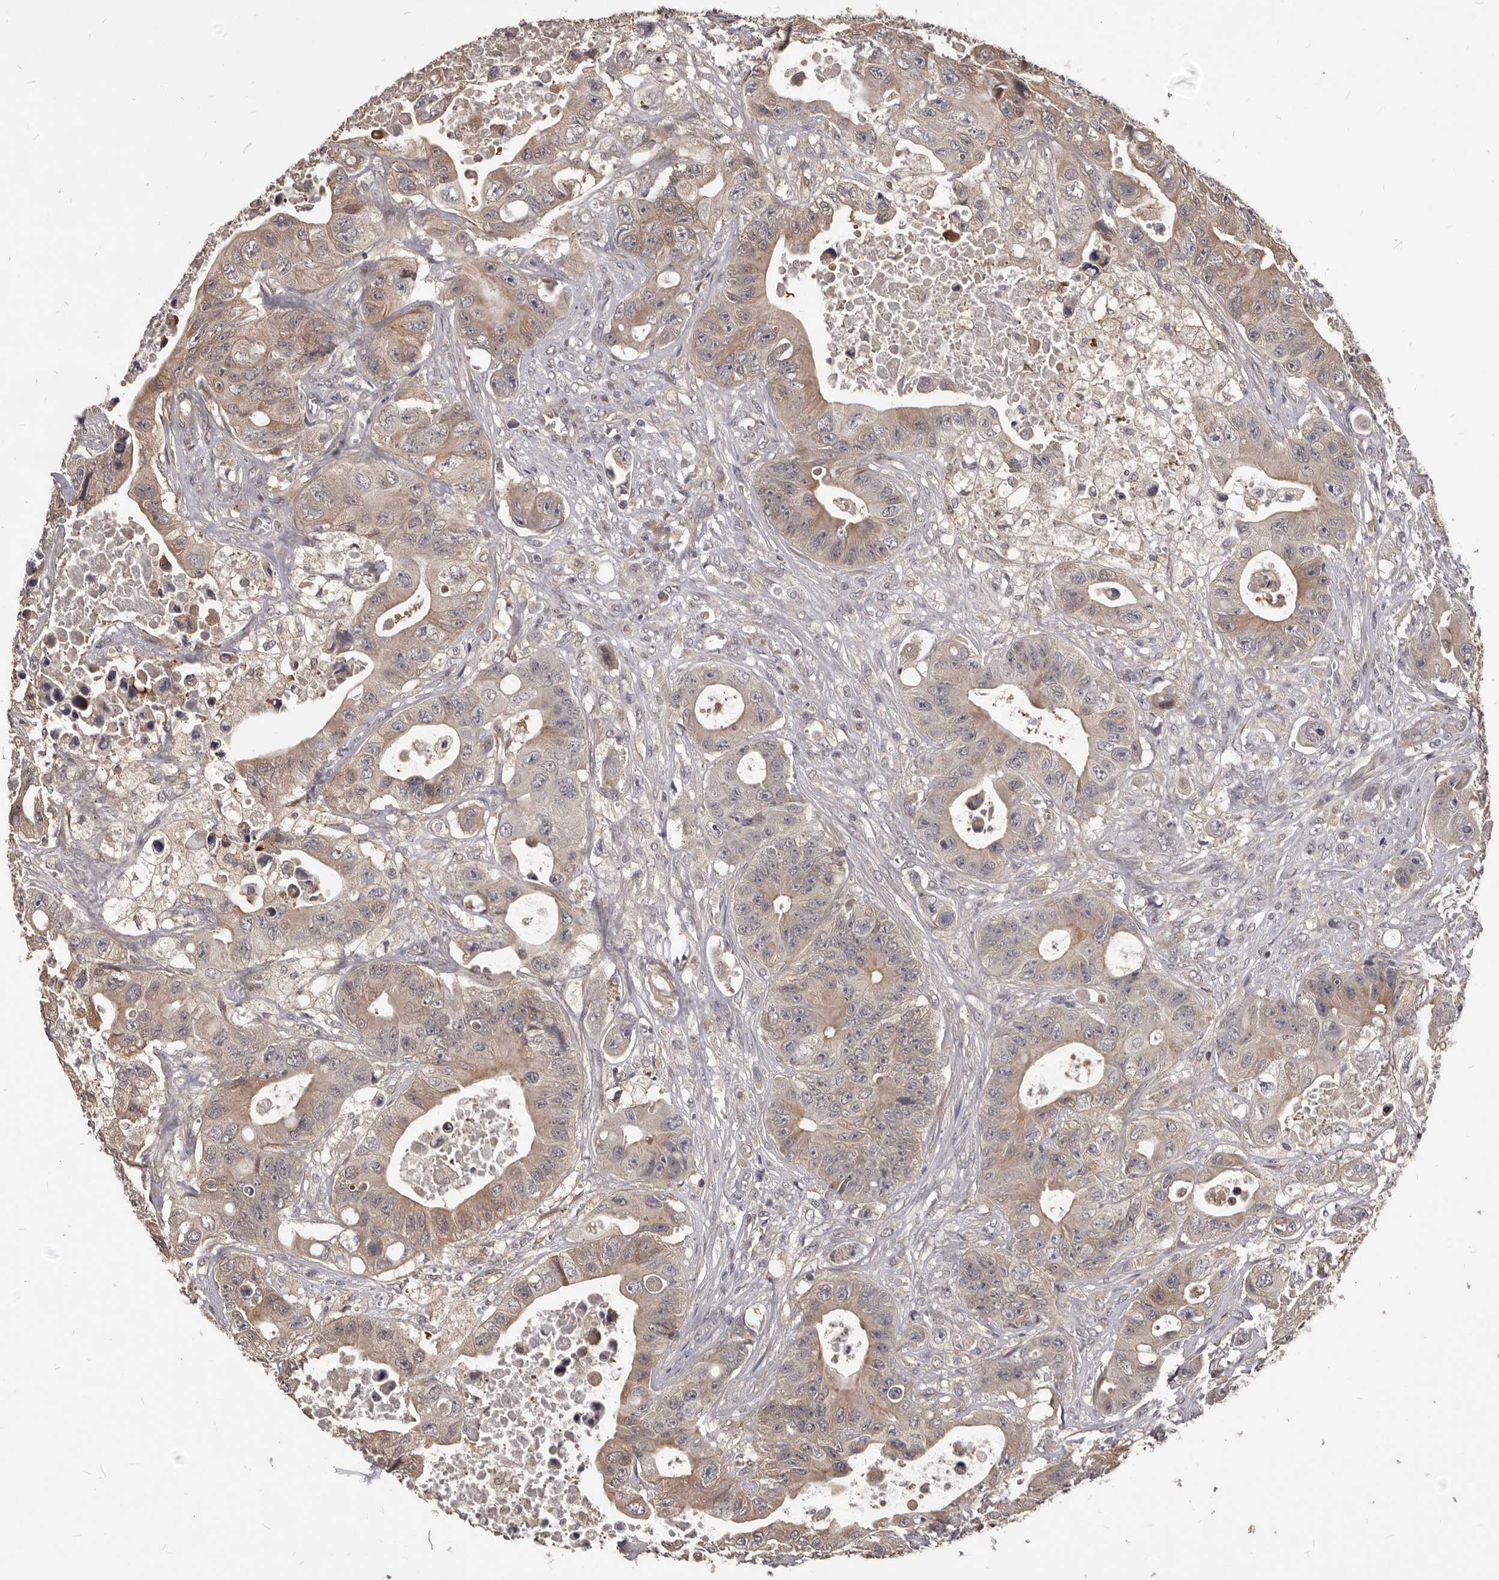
{"staining": {"intensity": "weak", "quantity": "25%-75%", "location": "cytoplasmic/membranous"}, "tissue": "colorectal cancer", "cell_type": "Tumor cells", "image_type": "cancer", "snomed": [{"axis": "morphology", "description": "Adenocarcinoma, NOS"}, {"axis": "topography", "description": "Colon"}], "caption": "Colorectal adenocarcinoma stained with a protein marker shows weak staining in tumor cells.", "gene": "GABPB2", "patient": {"sex": "female", "age": 46}}